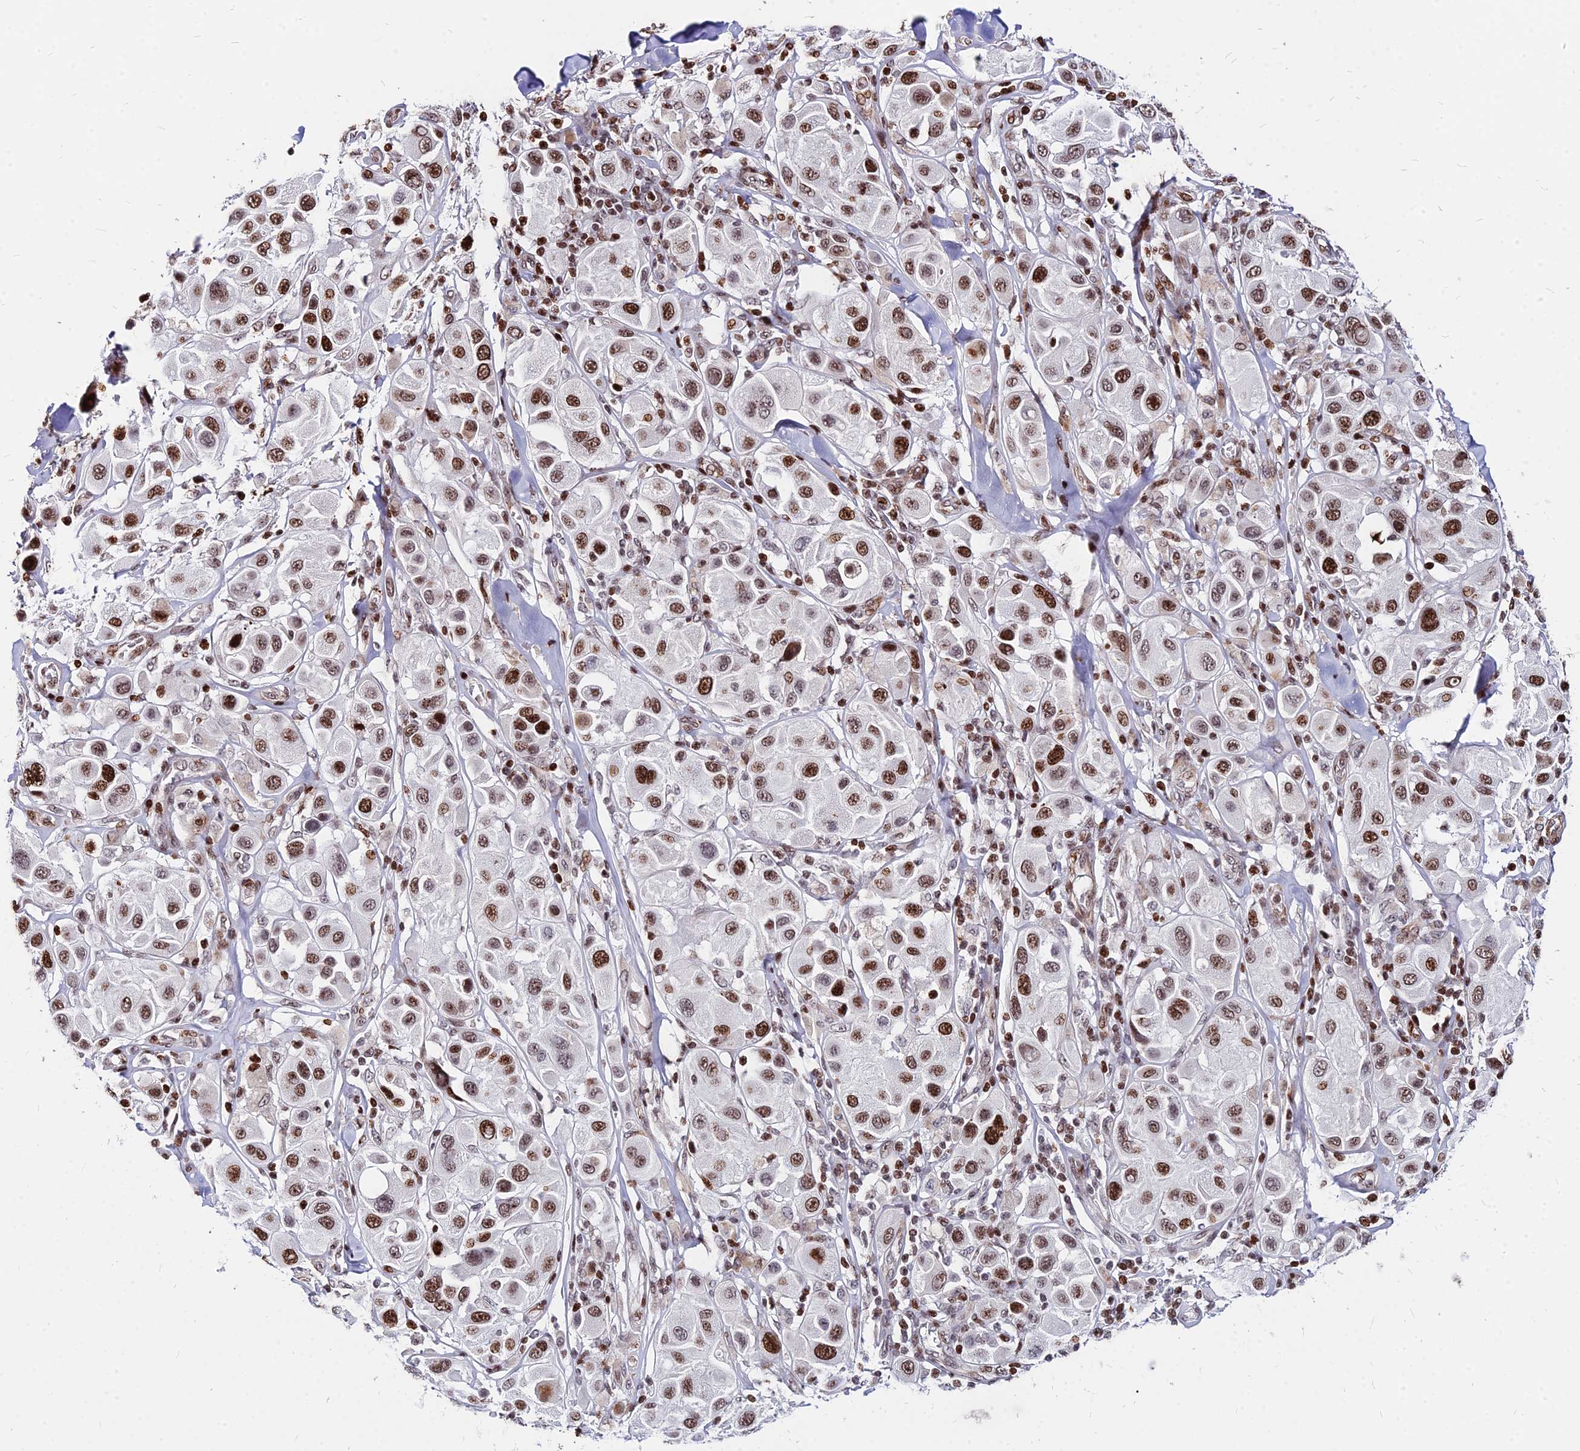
{"staining": {"intensity": "strong", "quantity": ">75%", "location": "nuclear"}, "tissue": "melanoma", "cell_type": "Tumor cells", "image_type": "cancer", "snomed": [{"axis": "morphology", "description": "Malignant melanoma, Metastatic site"}, {"axis": "topography", "description": "Skin"}], "caption": "Malignant melanoma (metastatic site) tissue demonstrates strong nuclear expression in approximately >75% of tumor cells", "gene": "NYAP2", "patient": {"sex": "male", "age": 41}}